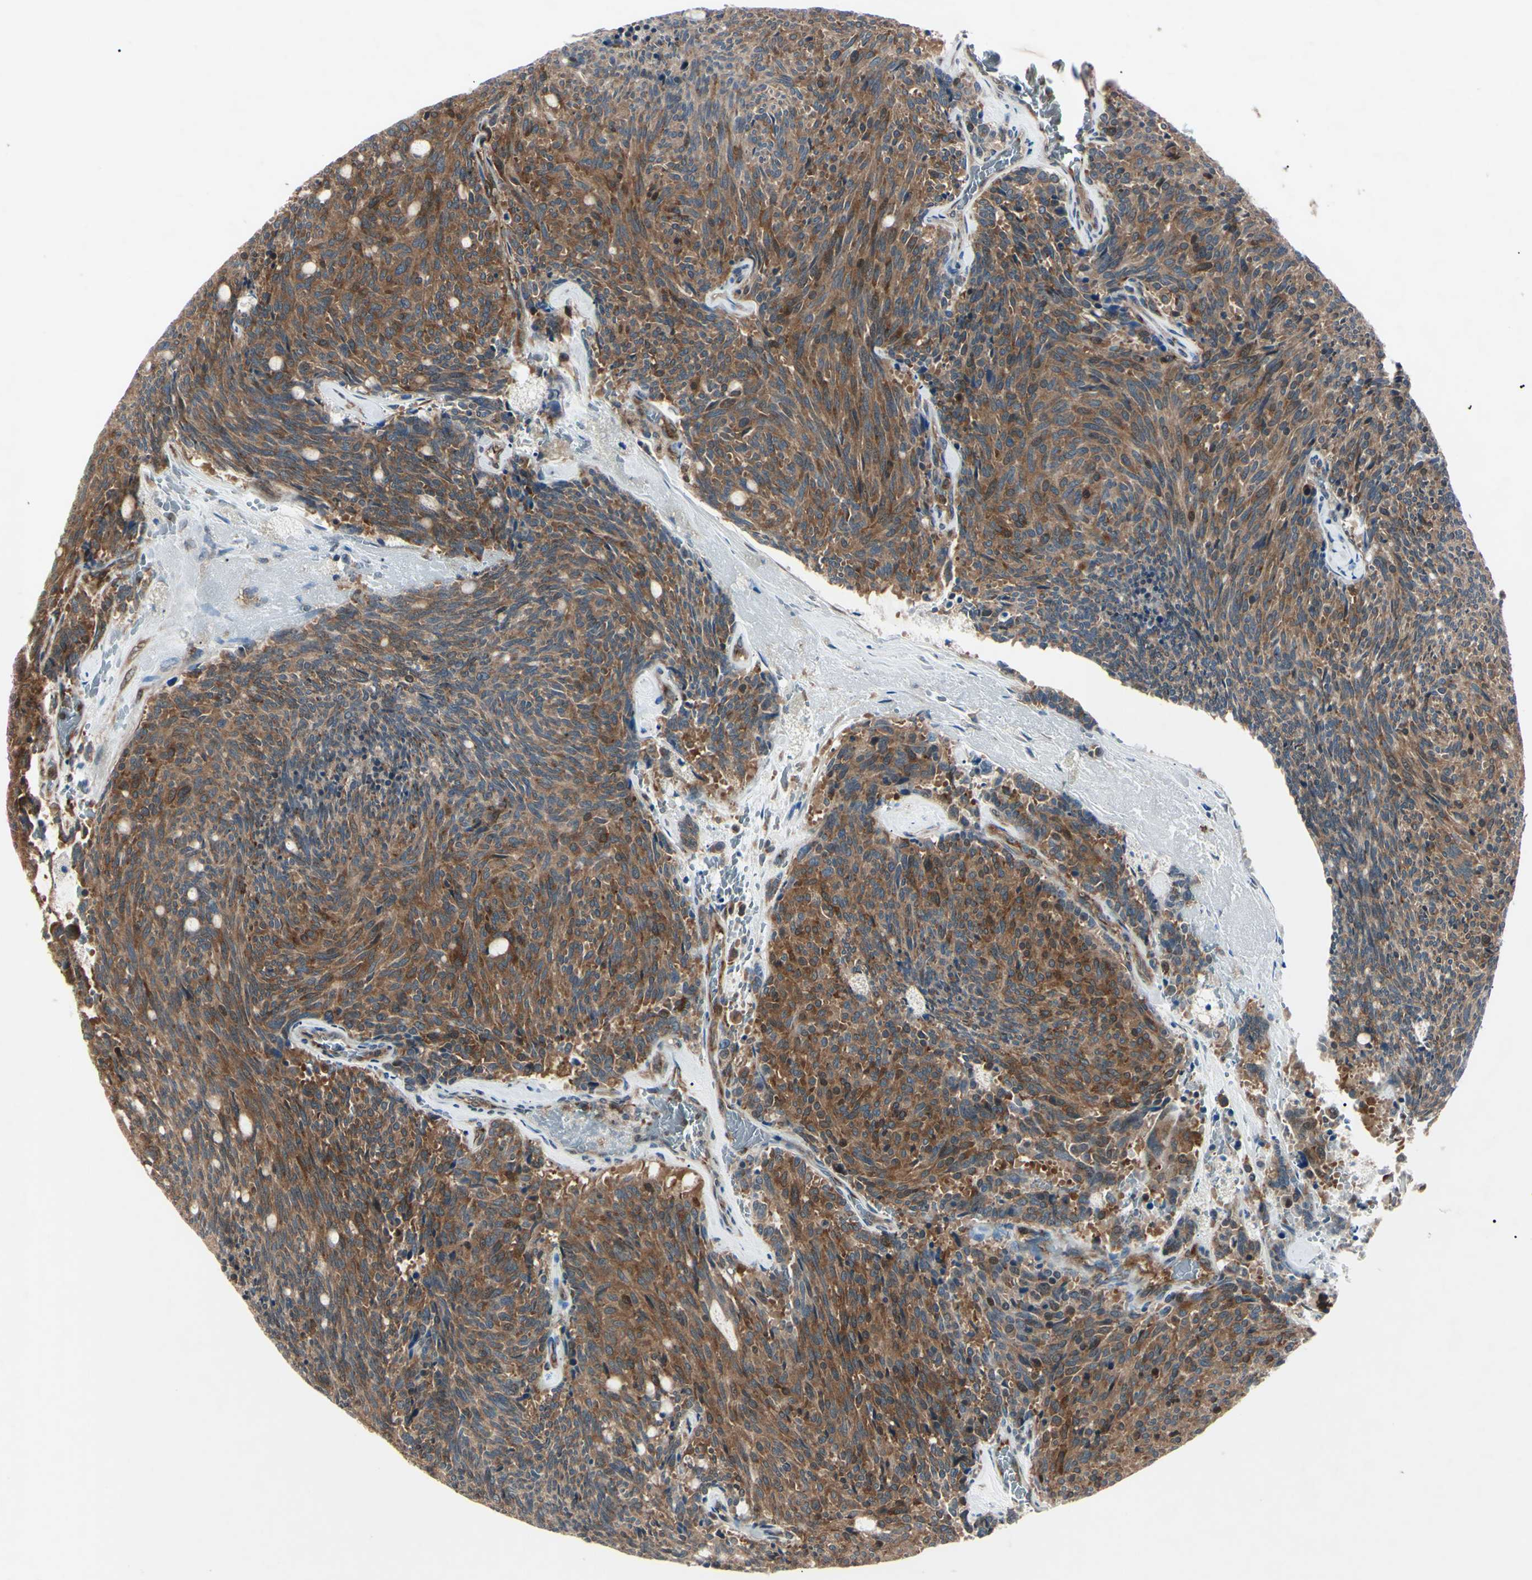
{"staining": {"intensity": "strong", "quantity": "25%-75%", "location": "cytoplasmic/membranous"}, "tissue": "carcinoid", "cell_type": "Tumor cells", "image_type": "cancer", "snomed": [{"axis": "morphology", "description": "Carcinoid, malignant, NOS"}, {"axis": "topography", "description": "Pancreas"}], "caption": "Malignant carcinoid was stained to show a protein in brown. There is high levels of strong cytoplasmic/membranous positivity in about 25%-75% of tumor cells.", "gene": "MAPRE1", "patient": {"sex": "female", "age": 54}}